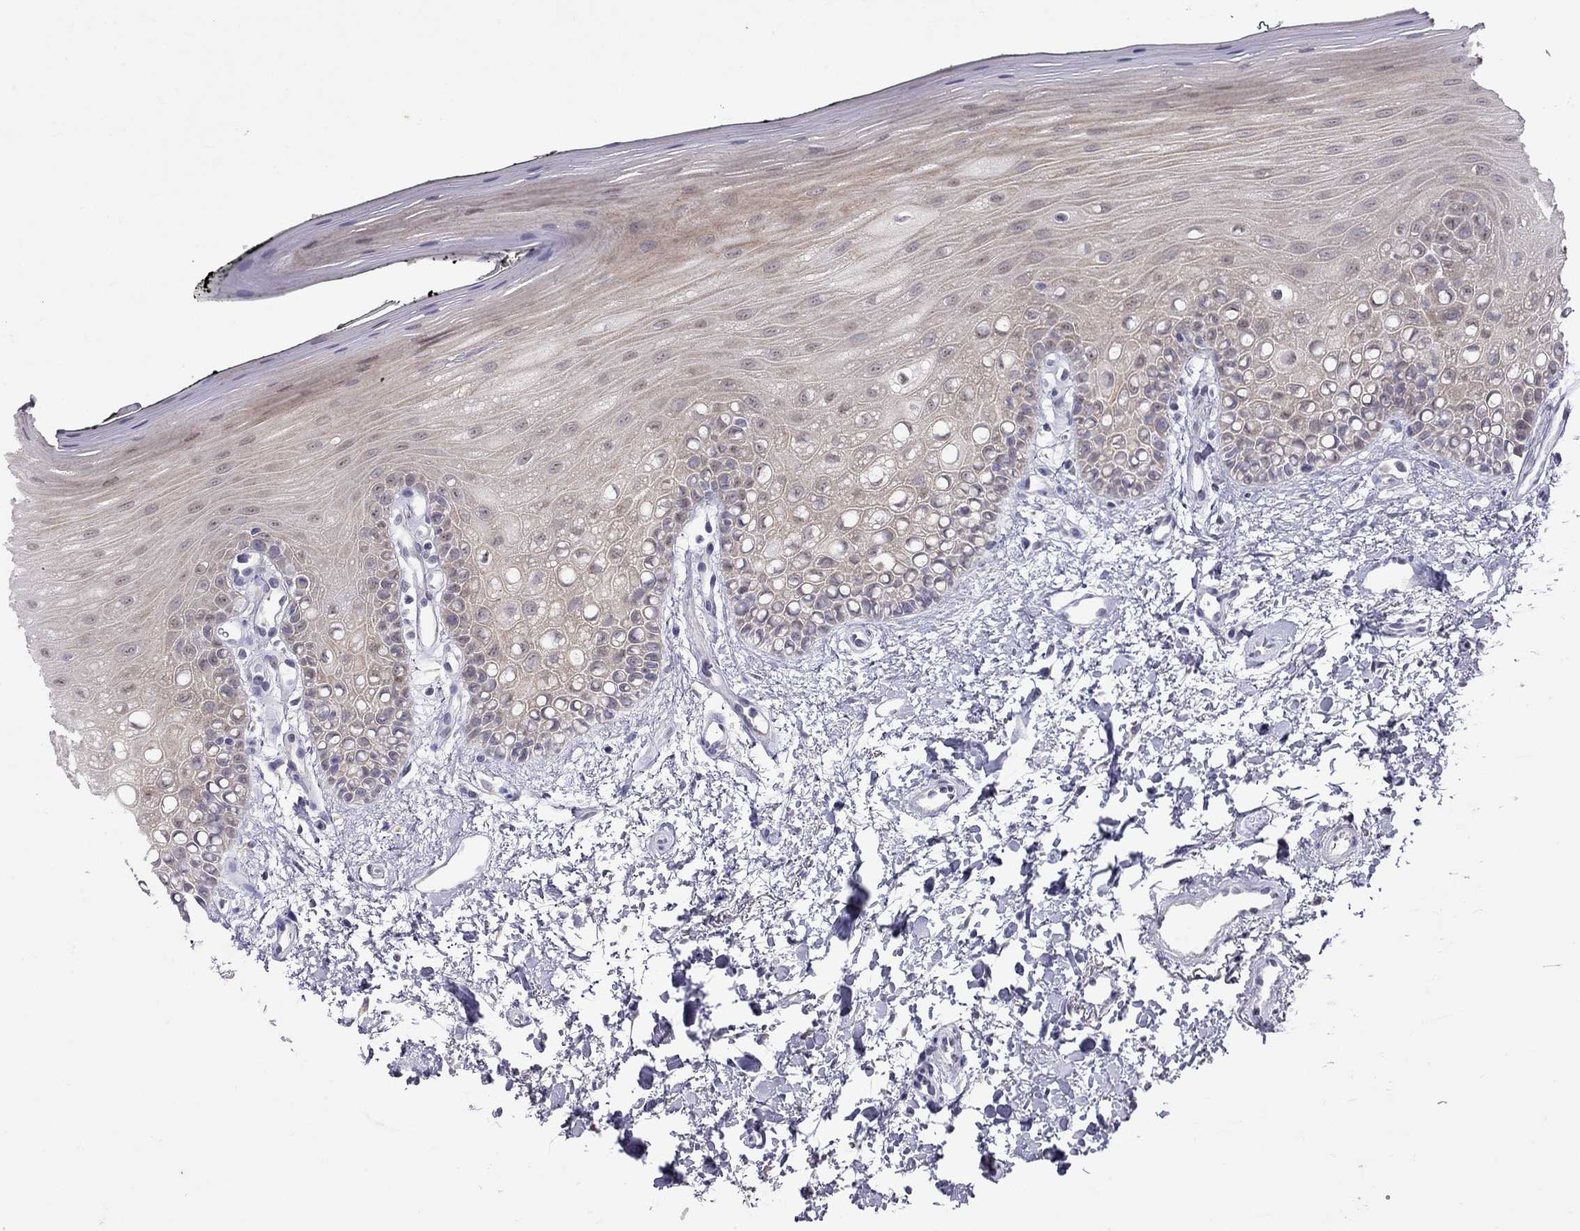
{"staining": {"intensity": "weak", "quantity": "<25%", "location": "cytoplasmic/membranous"}, "tissue": "oral mucosa", "cell_type": "Squamous epithelial cells", "image_type": "normal", "snomed": [{"axis": "morphology", "description": "Normal tissue, NOS"}, {"axis": "topography", "description": "Oral tissue"}], "caption": "Human oral mucosa stained for a protein using IHC demonstrates no positivity in squamous epithelial cells.", "gene": "MYO3B", "patient": {"sex": "female", "age": 78}}